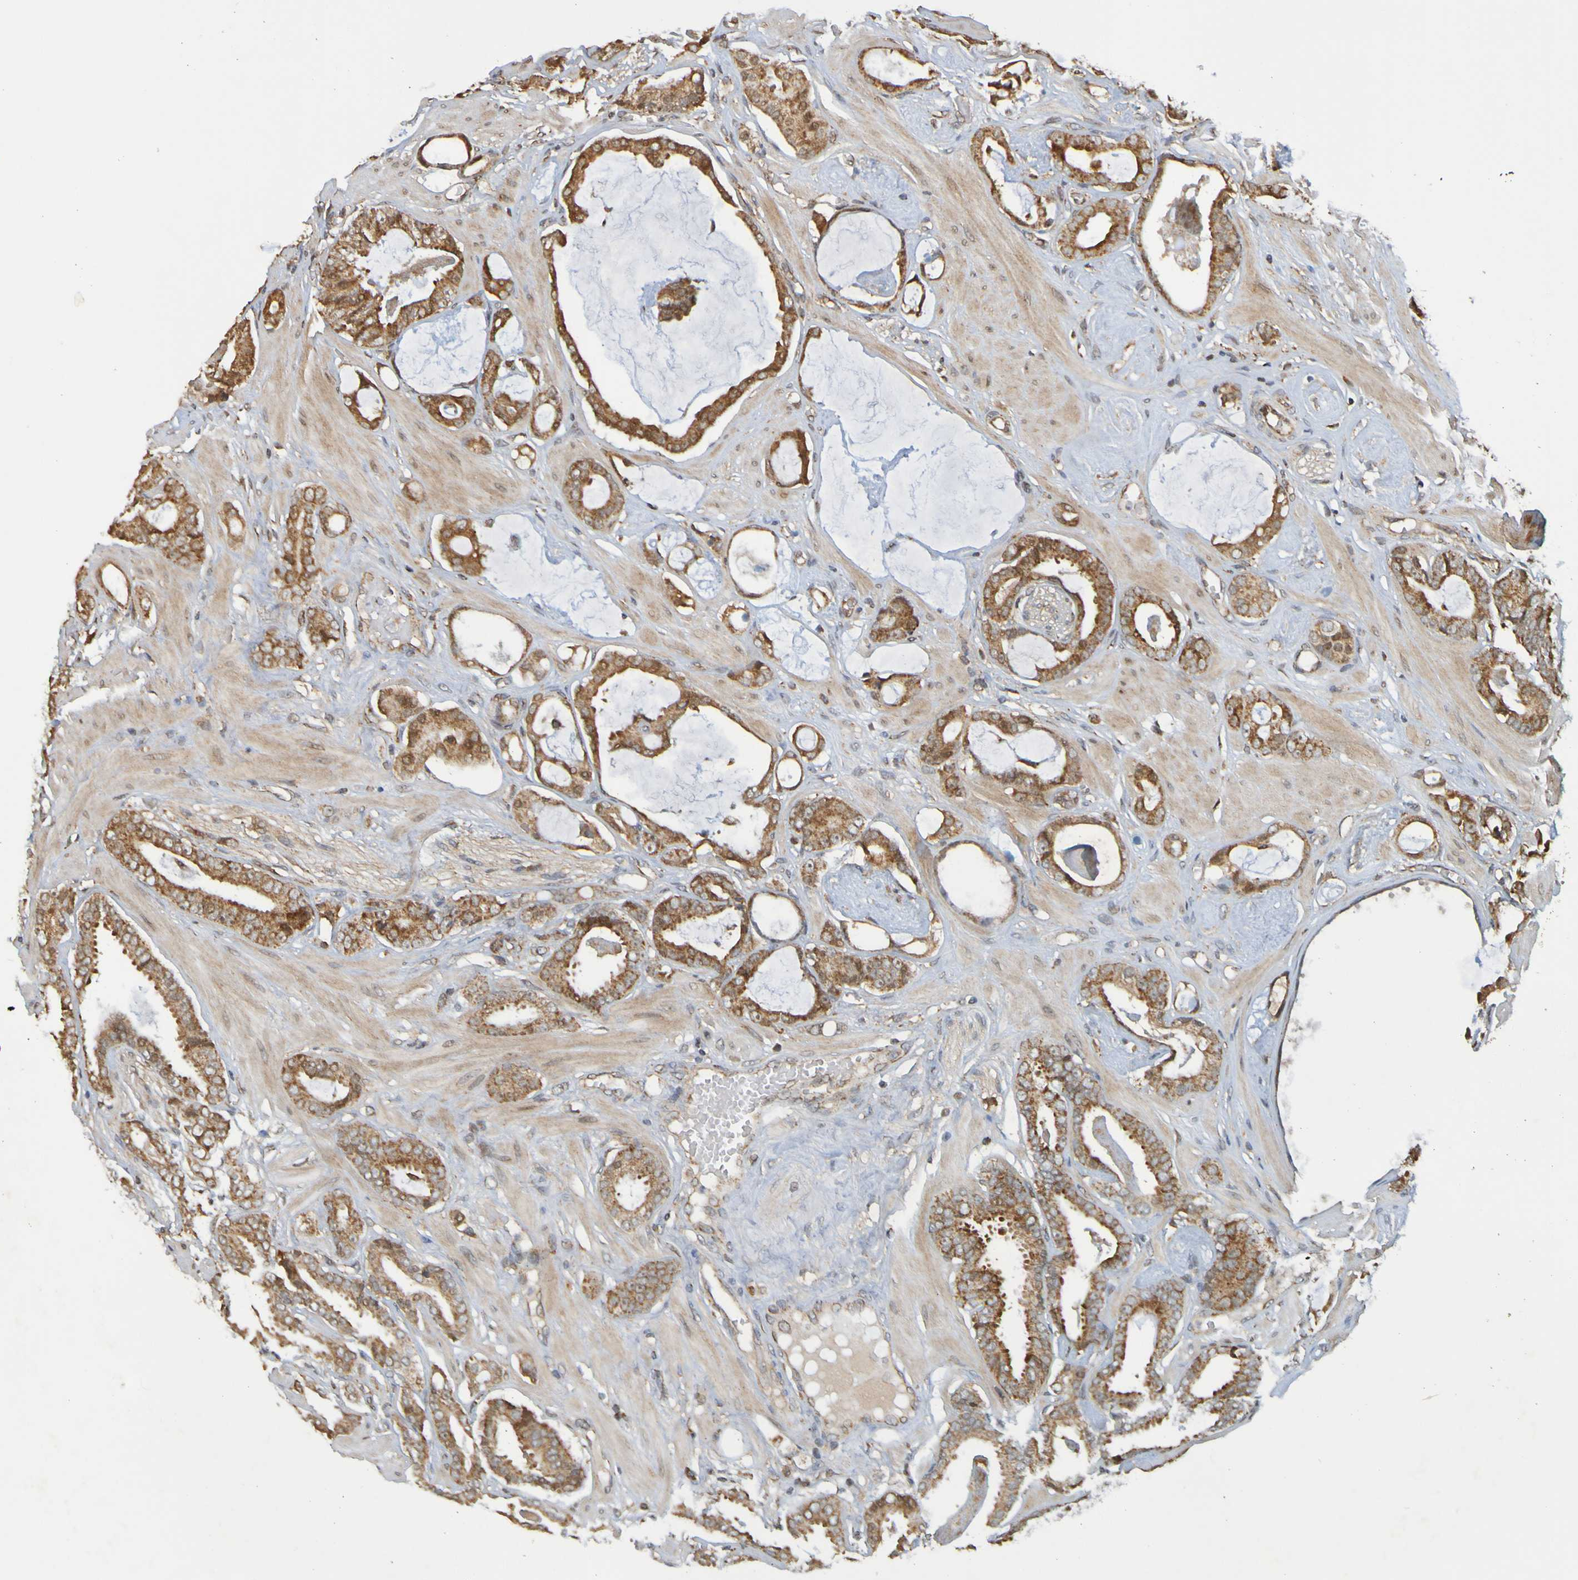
{"staining": {"intensity": "strong", "quantity": ">75%", "location": "cytoplasmic/membranous"}, "tissue": "prostate cancer", "cell_type": "Tumor cells", "image_type": "cancer", "snomed": [{"axis": "morphology", "description": "Adenocarcinoma, Low grade"}, {"axis": "topography", "description": "Prostate"}], "caption": "Prostate cancer (low-grade adenocarcinoma) tissue demonstrates strong cytoplasmic/membranous expression in about >75% of tumor cells (DAB (3,3'-diaminobenzidine) = brown stain, brightfield microscopy at high magnification).", "gene": "TMBIM1", "patient": {"sex": "male", "age": 53}}